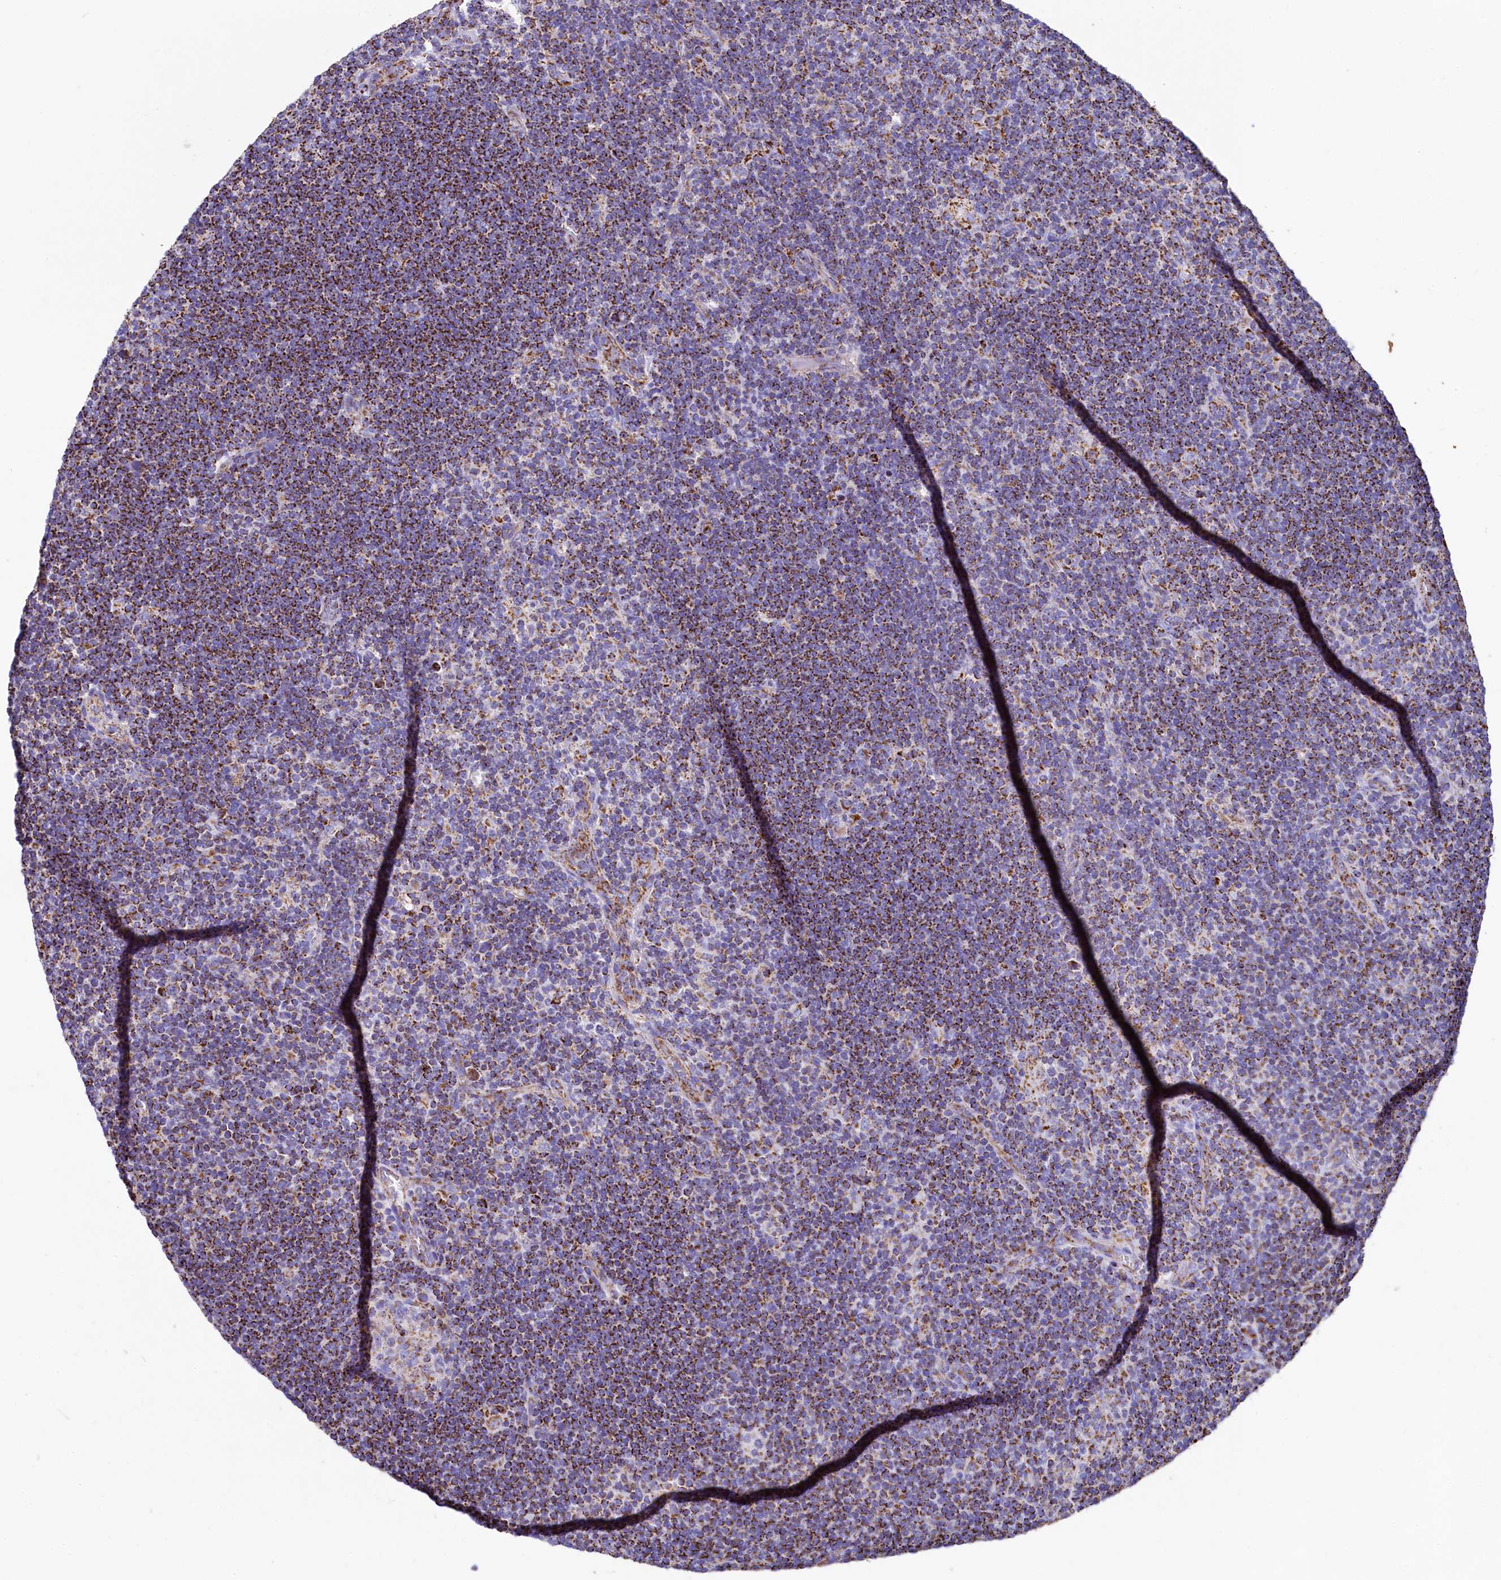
{"staining": {"intensity": "moderate", "quantity": ">75%", "location": "cytoplasmic/membranous"}, "tissue": "lymphoma", "cell_type": "Tumor cells", "image_type": "cancer", "snomed": [{"axis": "morphology", "description": "Hodgkin's disease, NOS"}, {"axis": "topography", "description": "Lymph node"}], "caption": "Protein expression analysis of human Hodgkin's disease reveals moderate cytoplasmic/membranous expression in about >75% of tumor cells.", "gene": "IDH3A", "patient": {"sex": "female", "age": 57}}